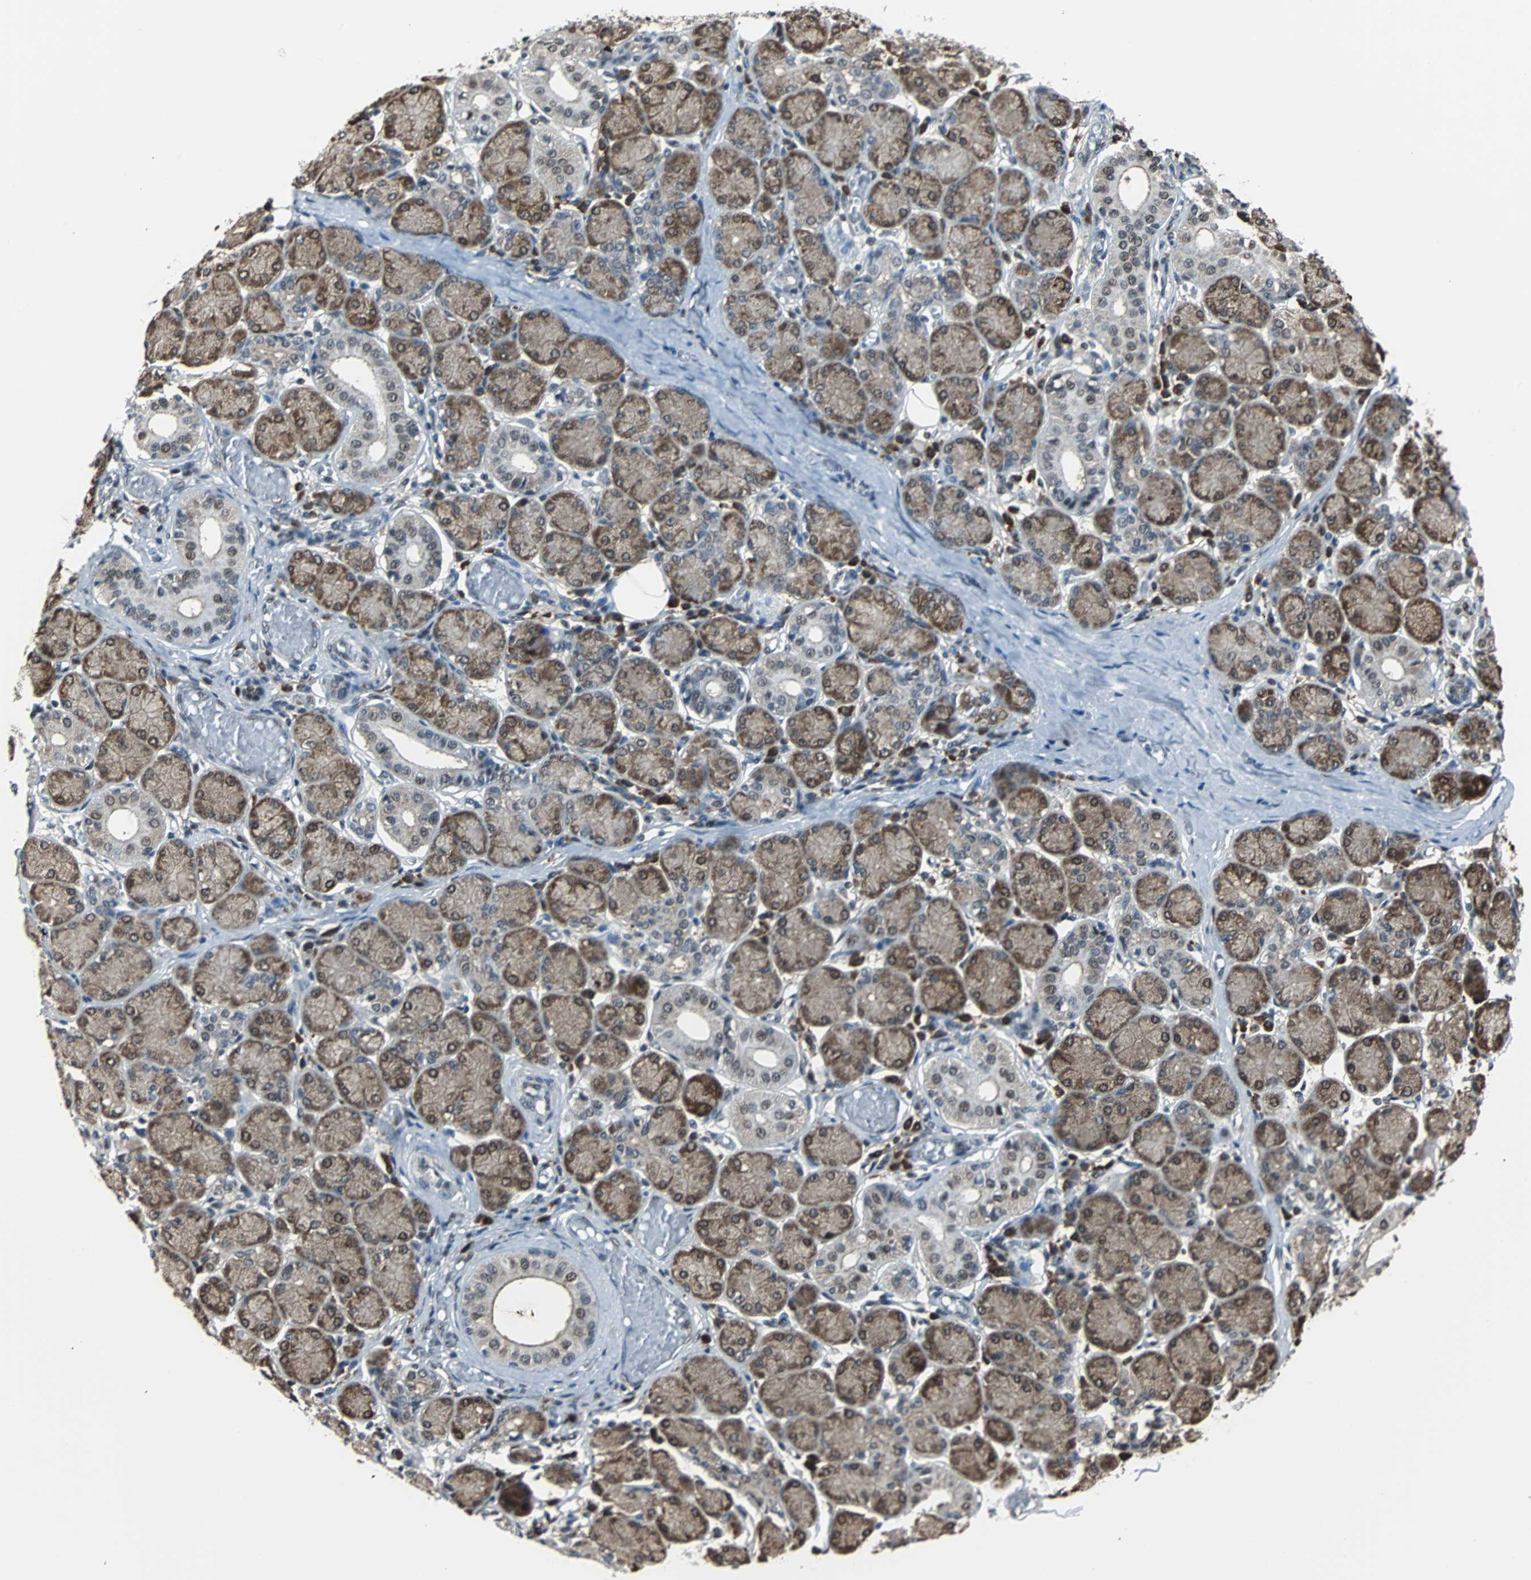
{"staining": {"intensity": "moderate", "quantity": ">75%", "location": "cytoplasmic/membranous,nuclear"}, "tissue": "salivary gland", "cell_type": "Glandular cells", "image_type": "normal", "snomed": [{"axis": "morphology", "description": "Normal tissue, NOS"}, {"axis": "topography", "description": "Salivary gland"}], "caption": "Immunohistochemical staining of normal salivary gland exhibits moderate cytoplasmic/membranous,nuclear protein positivity in approximately >75% of glandular cells. (brown staining indicates protein expression, while blue staining denotes nuclei).", "gene": "VCP", "patient": {"sex": "female", "age": 24}}